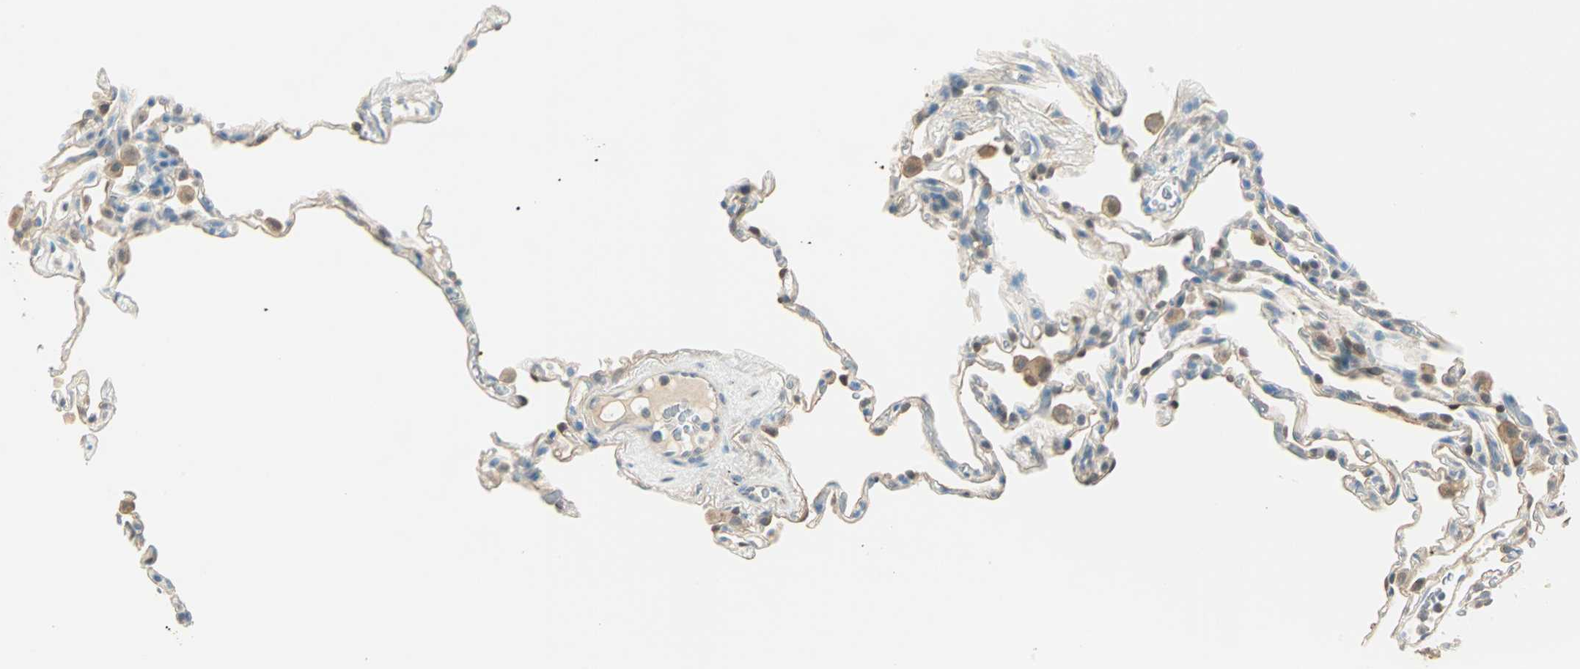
{"staining": {"intensity": "weak", "quantity": "25%-75%", "location": "cytoplasmic/membranous"}, "tissue": "lung", "cell_type": "Alveolar cells", "image_type": "normal", "snomed": [{"axis": "morphology", "description": "Normal tissue, NOS"}, {"axis": "topography", "description": "Lung"}], "caption": "Immunohistochemical staining of normal lung reveals 25%-75% levels of weak cytoplasmic/membranous protein expression in approximately 25%-75% of alveolar cells.", "gene": "S100A1", "patient": {"sex": "male", "age": 59}}